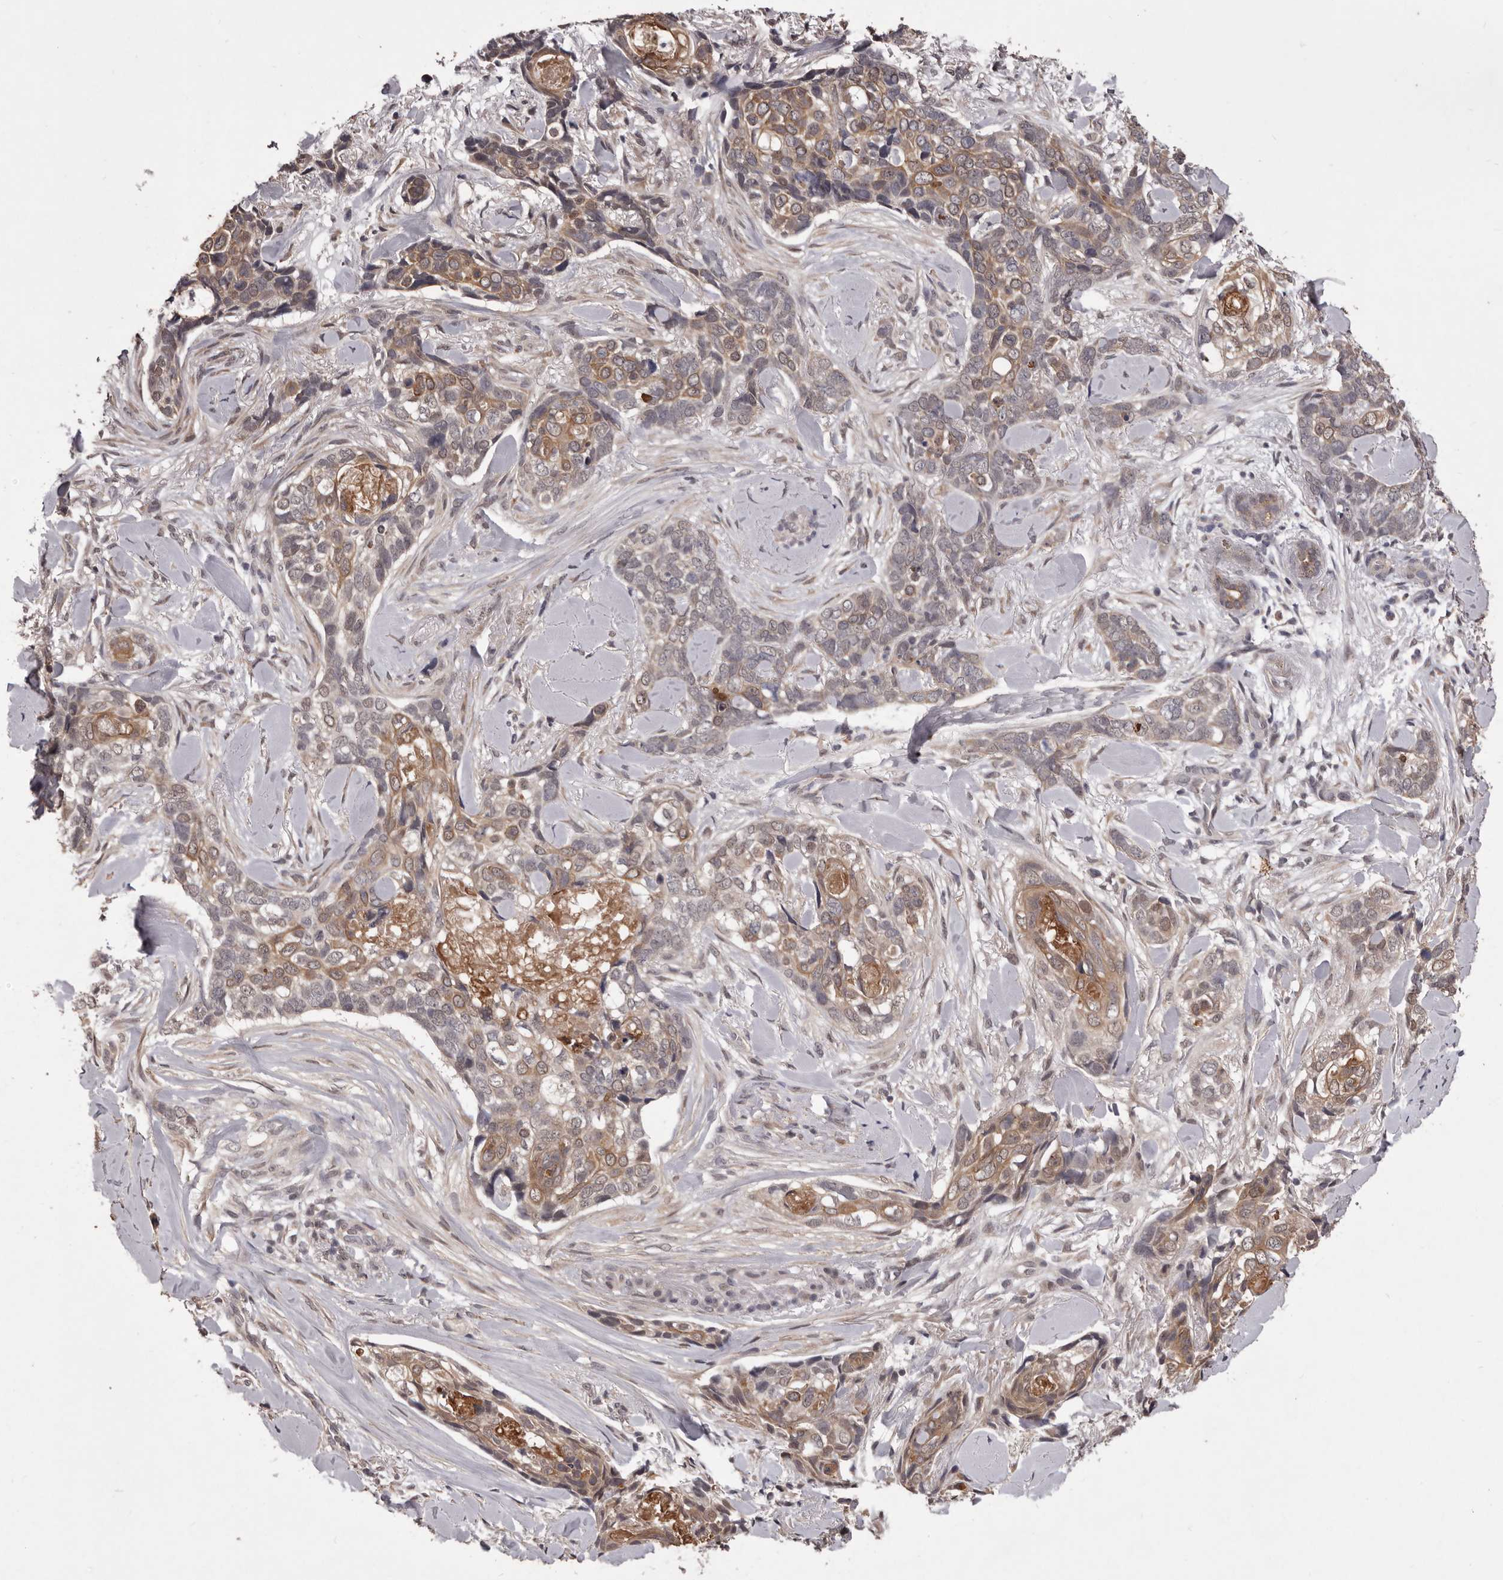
{"staining": {"intensity": "moderate", "quantity": "25%-75%", "location": "cytoplasmic/membranous"}, "tissue": "skin cancer", "cell_type": "Tumor cells", "image_type": "cancer", "snomed": [{"axis": "morphology", "description": "Basal cell carcinoma"}, {"axis": "topography", "description": "Skin"}], "caption": "Immunohistochemistry histopathology image of neoplastic tissue: basal cell carcinoma (skin) stained using immunohistochemistry shows medium levels of moderate protein expression localized specifically in the cytoplasmic/membranous of tumor cells, appearing as a cytoplasmic/membranous brown color.", "gene": "CELF3", "patient": {"sex": "female", "age": 82}}